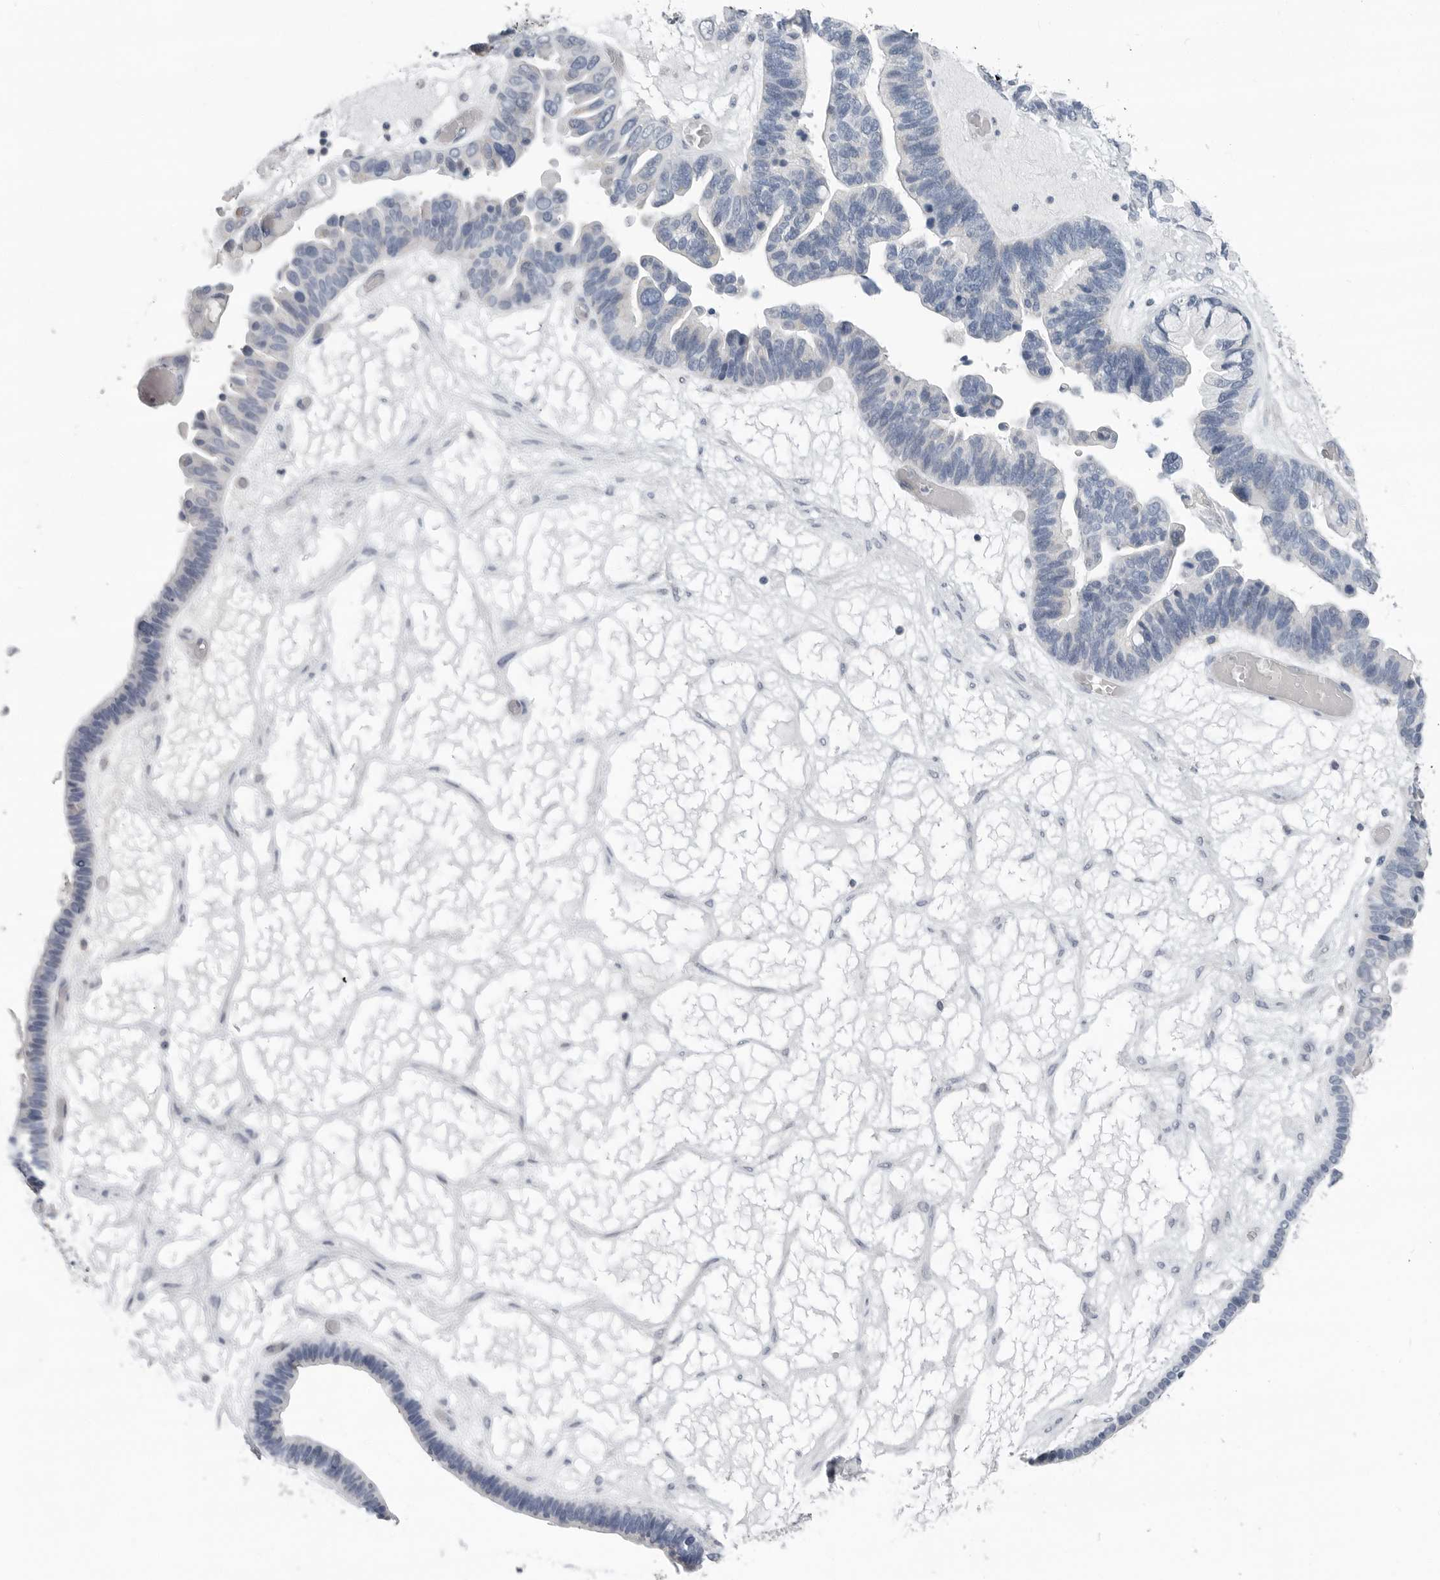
{"staining": {"intensity": "negative", "quantity": "none", "location": "none"}, "tissue": "ovarian cancer", "cell_type": "Tumor cells", "image_type": "cancer", "snomed": [{"axis": "morphology", "description": "Cystadenocarcinoma, serous, NOS"}, {"axis": "topography", "description": "Ovary"}], "caption": "Tumor cells are negative for brown protein staining in ovarian serous cystadenocarcinoma.", "gene": "PLN", "patient": {"sex": "female", "age": 56}}